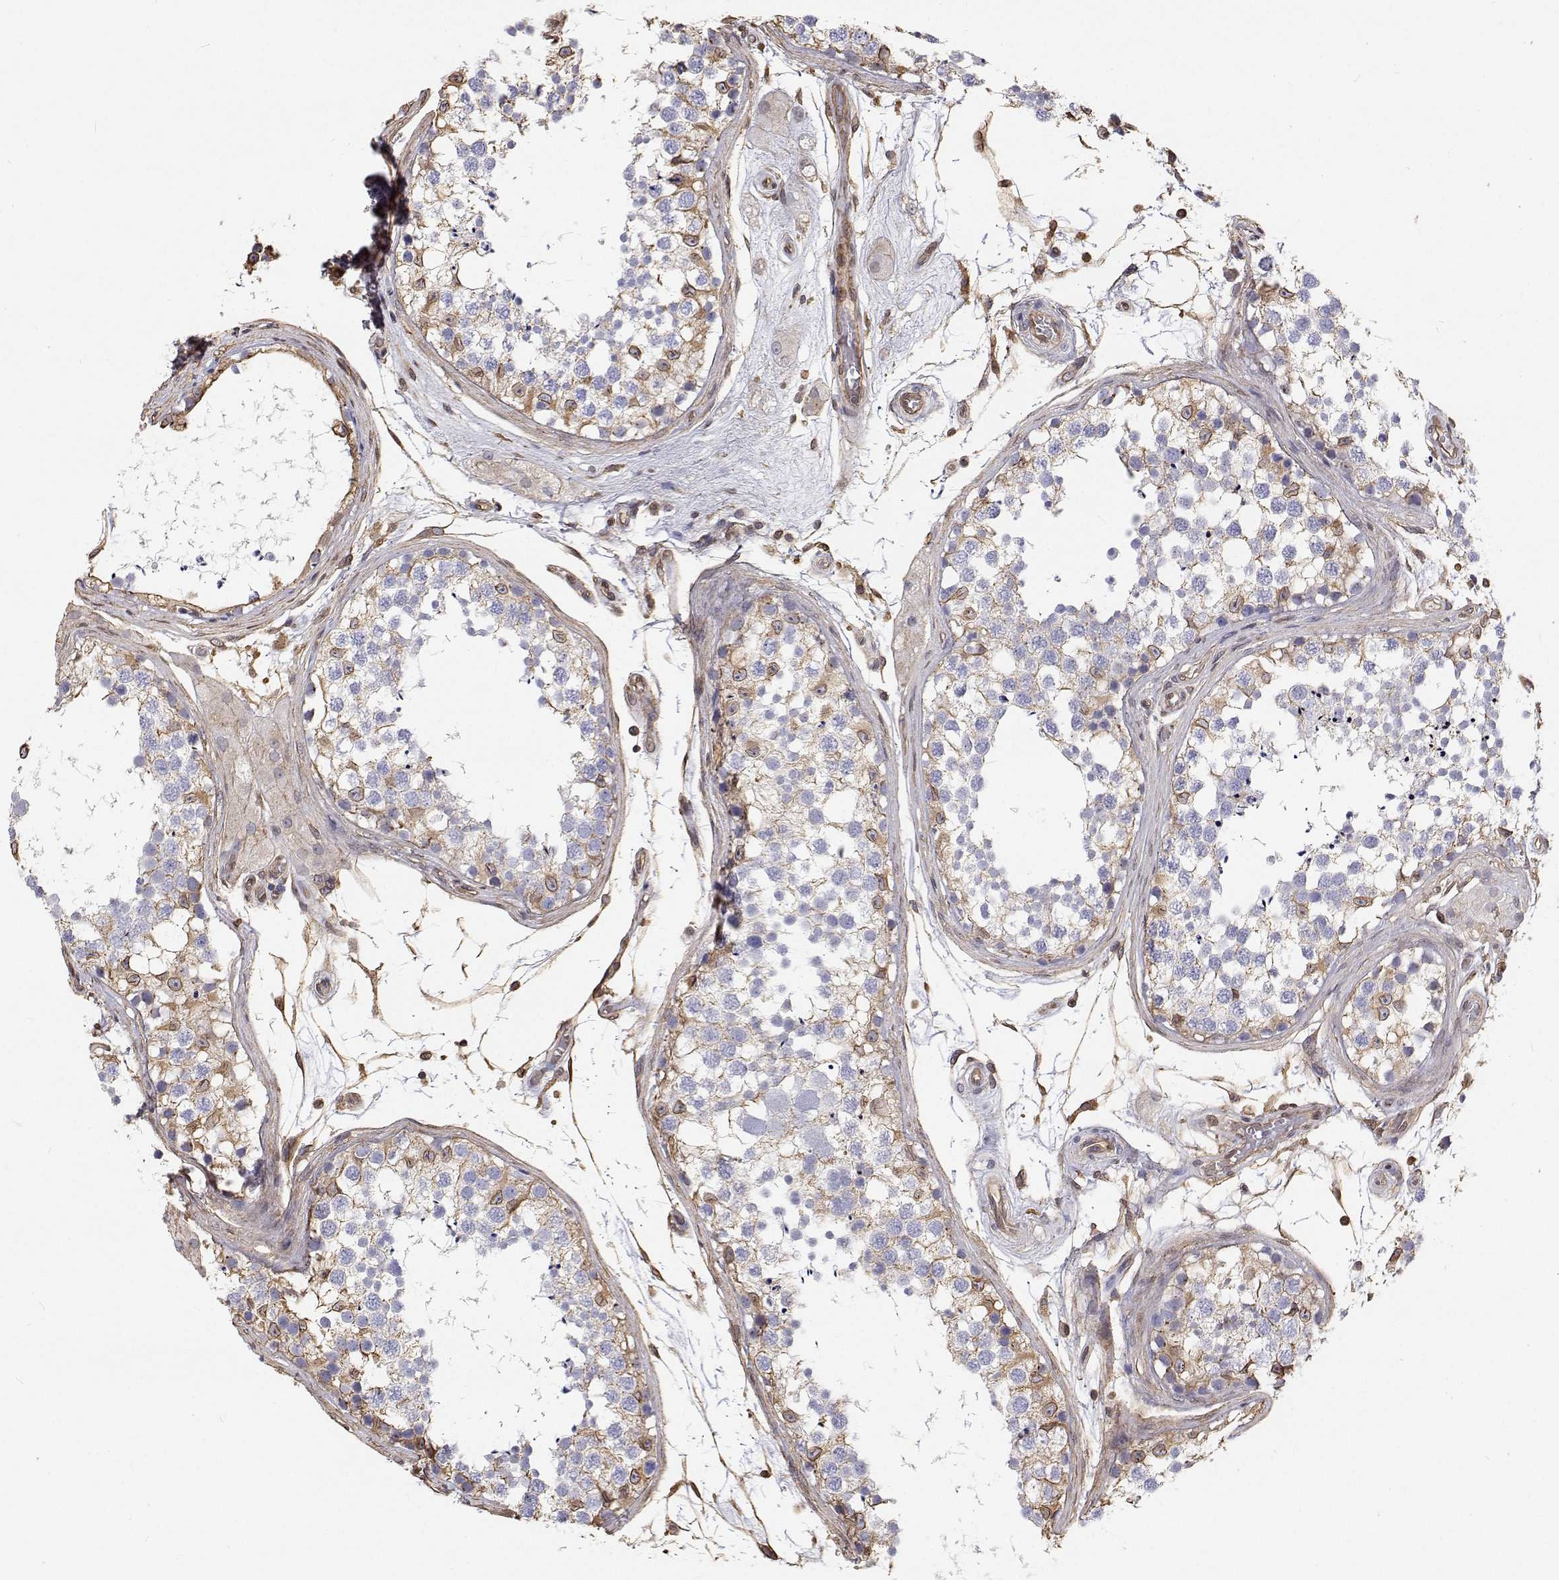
{"staining": {"intensity": "weak", "quantity": "<25%", "location": "cytoplasmic/membranous"}, "tissue": "testis", "cell_type": "Cells in seminiferous ducts", "image_type": "normal", "snomed": [{"axis": "morphology", "description": "Normal tissue, NOS"}, {"axis": "morphology", "description": "Seminoma, NOS"}, {"axis": "topography", "description": "Testis"}], "caption": "High magnification brightfield microscopy of benign testis stained with DAB (brown) and counterstained with hematoxylin (blue): cells in seminiferous ducts show no significant positivity. (Immunohistochemistry, brightfield microscopy, high magnification).", "gene": "GSDMA", "patient": {"sex": "male", "age": 65}}